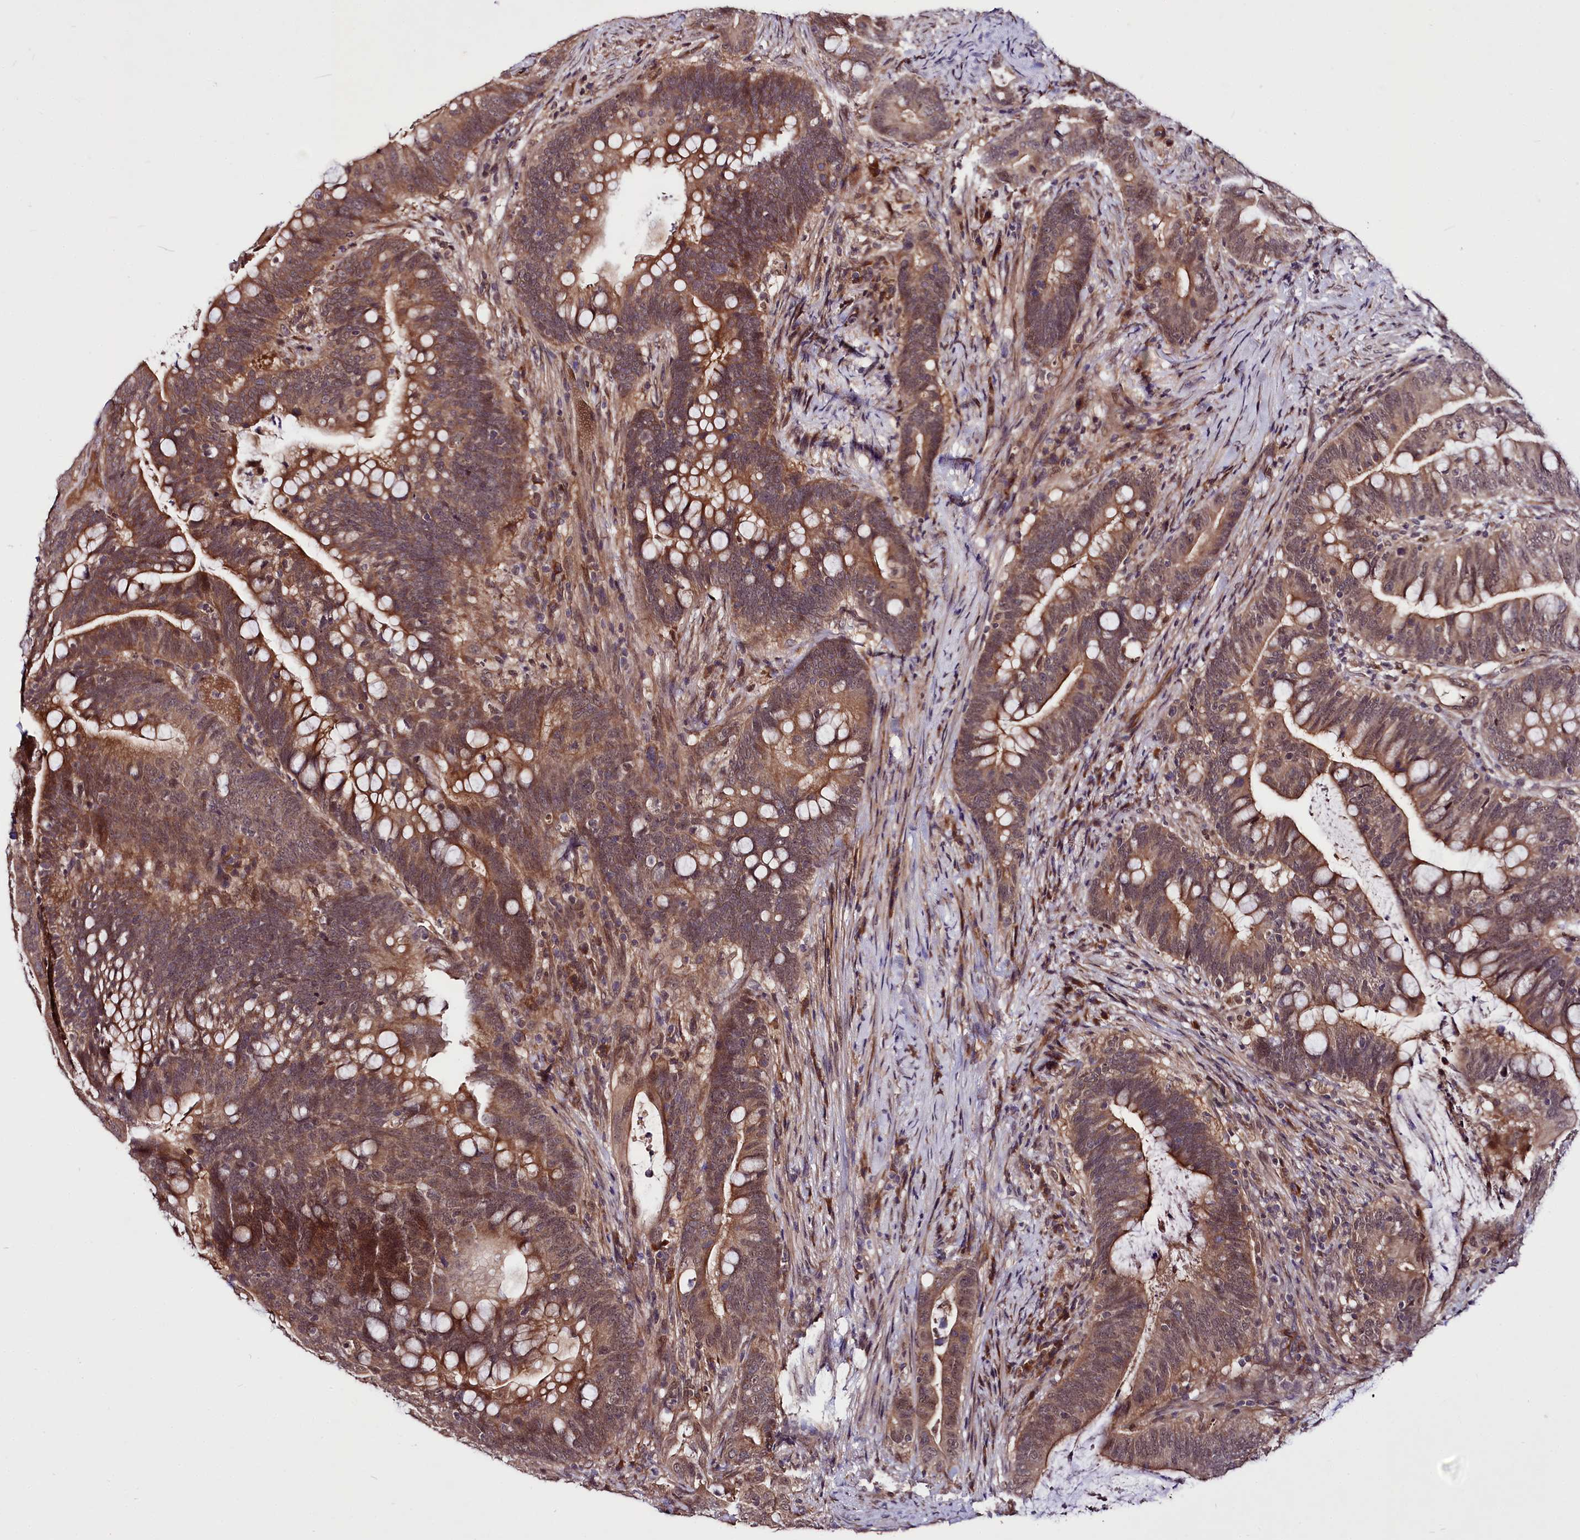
{"staining": {"intensity": "moderate", "quantity": ">75%", "location": "cytoplasmic/membranous"}, "tissue": "colorectal cancer", "cell_type": "Tumor cells", "image_type": "cancer", "snomed": [{"axis": "morphology", "description": "Adenocarcinoma, NOS"}, {"axis": "topography", "description": "Colon"}], "caption": "An IHC image of neoplastic tissue is shown. Protein staining in brown highlights moderate cytoplasmic/membranous positivity in colorectal adenocarcinoma within tumor cells.", "gene": "UBE3A", "patient": {"sex": "female", "age": 66}}